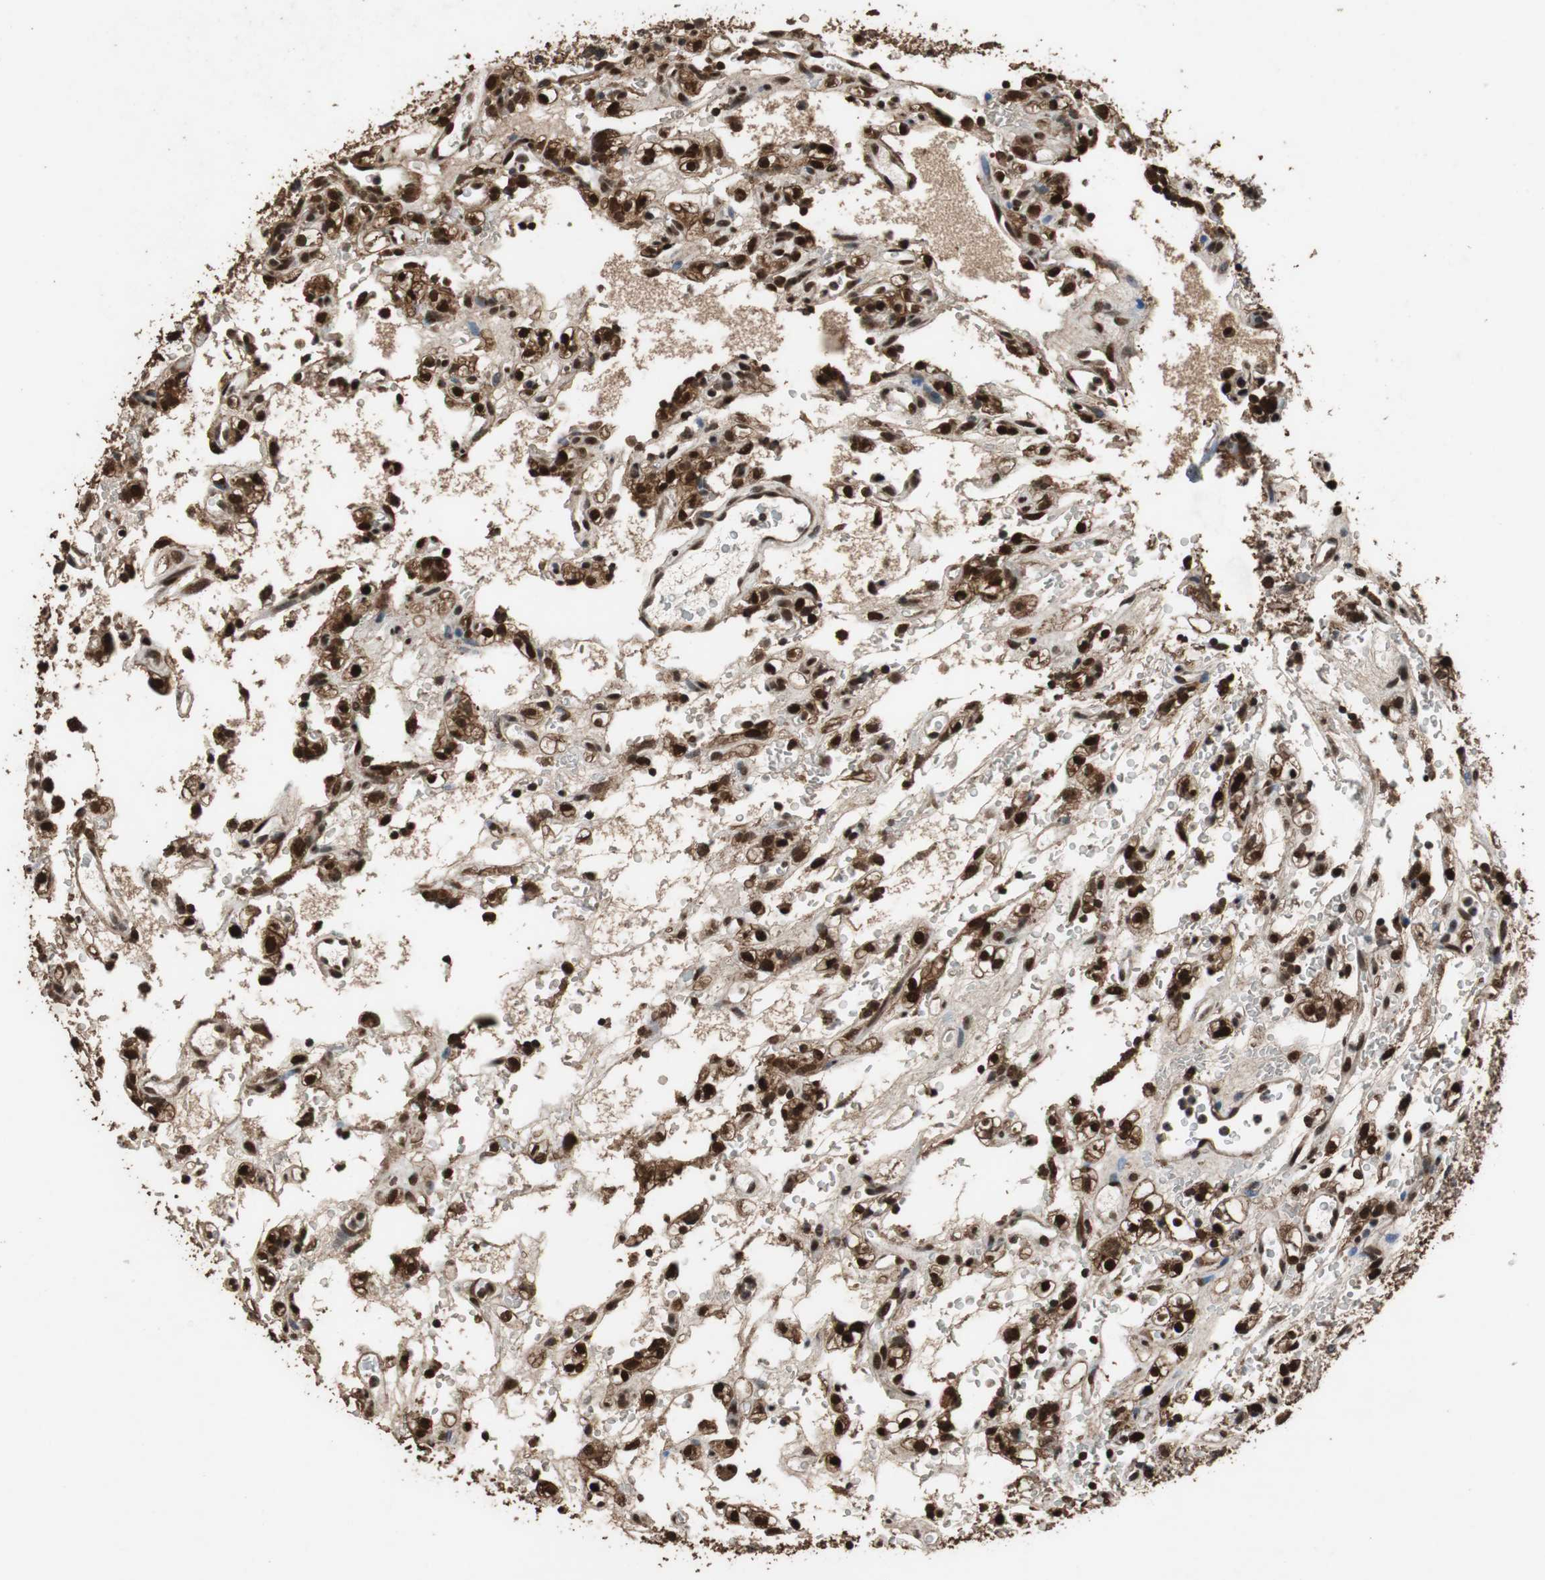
{"staining": {"intensity": "strong", "quantity": ">75%", "location": "cytoplasmic/membranous,nuclear"}, "tissue": "renal cancer", "cell_type": "Tumor cells", "image_type": "cancer", "snomed": [{"axis": "morphology", "description": "Normal tissue, NOS"}, {"axis": "morphology", "description": "Adenocarcinoma, NOS"}, {"axis": "topography", "description": "Kidney"}], "caption": "DAB (3,3'-diaminobenzidine) immunohistochemical staining of renal adenocarcinoma demonstrates strong cytoplasmic/membranous and nuclear protein positivity in approximately >75% of tumor cells. The staining is performed using DAB (3,3'-diaminobenzidine) brown chromogen to label protein expression. The nuclei are counter-stained blue using hematoxylin.", "gene": "ZNF18", "patient": {"sex": "female", "age": 72}}